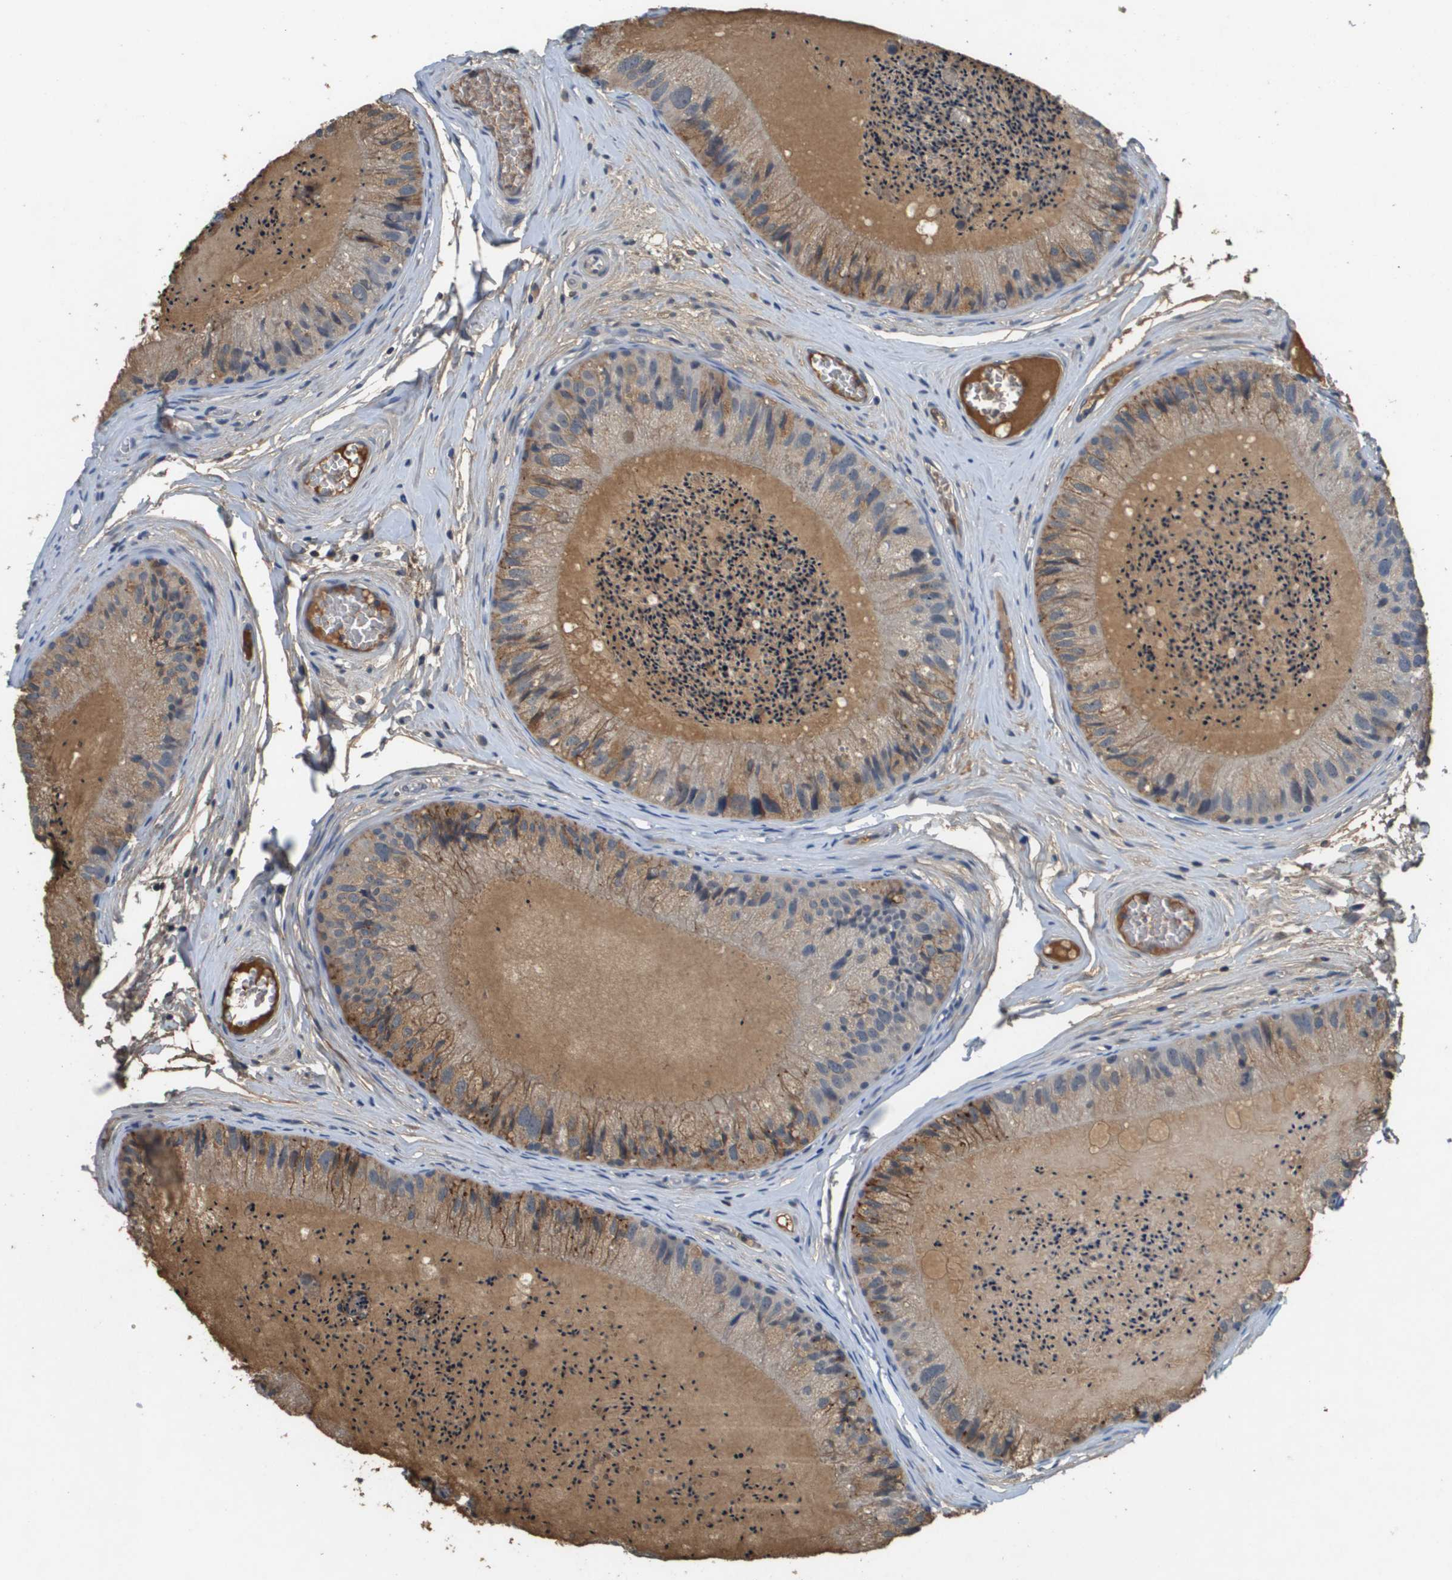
{"staining": {"intensity": "weak", "quantity": "25%-75%", "location": "cytoplasmic/membranous"}, "tissue": "epididymis", "cell_type": "Glandular cells", "image_type": "normal", "snomed": [{"axis": "morphology", "description": "Normal tissue, NOS"}, {"axis": "topography", "description": "Epididymis"}], "caption": "A low amount of weak cytoplasmic/membranous positivity is present in about 25%-75% of glandular cells in normal epididymis.", "gene": "SLC16A3", "patient": {"sex": "male", "age": 31}}